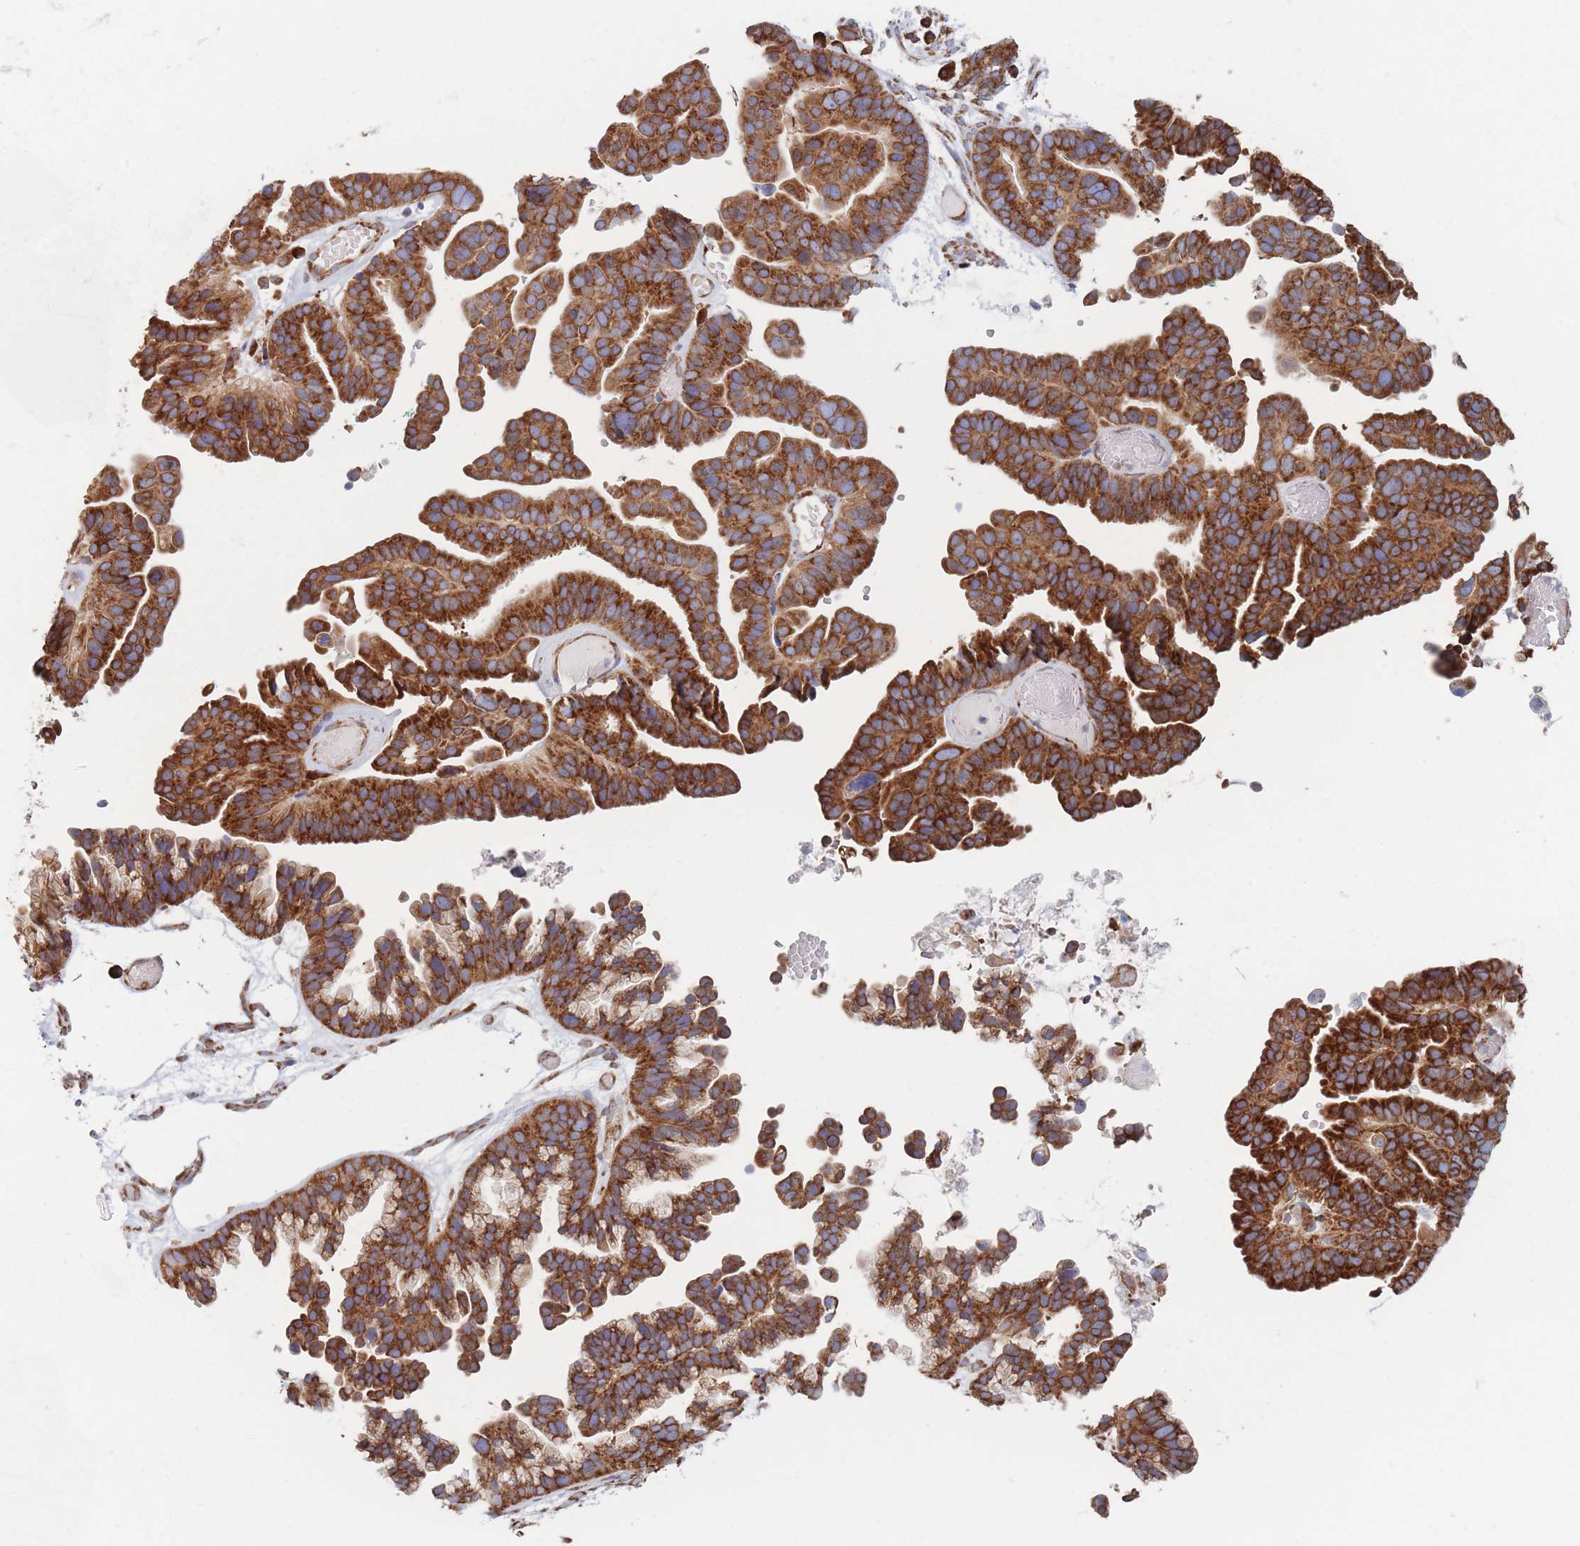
{"staining": {"intensity": "strong", "quantity": ">75%", "location": "cytoplasmic/membranous"}, "tissue": "ovarian cancer", "cell_type": "Tumor cells", "image_type": "cancer", "snomed": [{"axis": "morphology", "description": "Cystadenocarcinoma, serous, NOS"}, {"axis": "topography", "description": "Ovary"}], "caption": "A high amount of strong cytoplasmic/membranous expression is seen in about >75% of tumor cells in ovarian serous cystadenocarcinoma tissue.", "gene": "EEF1B2", "patient": {"sex": "female", "age": 56}}